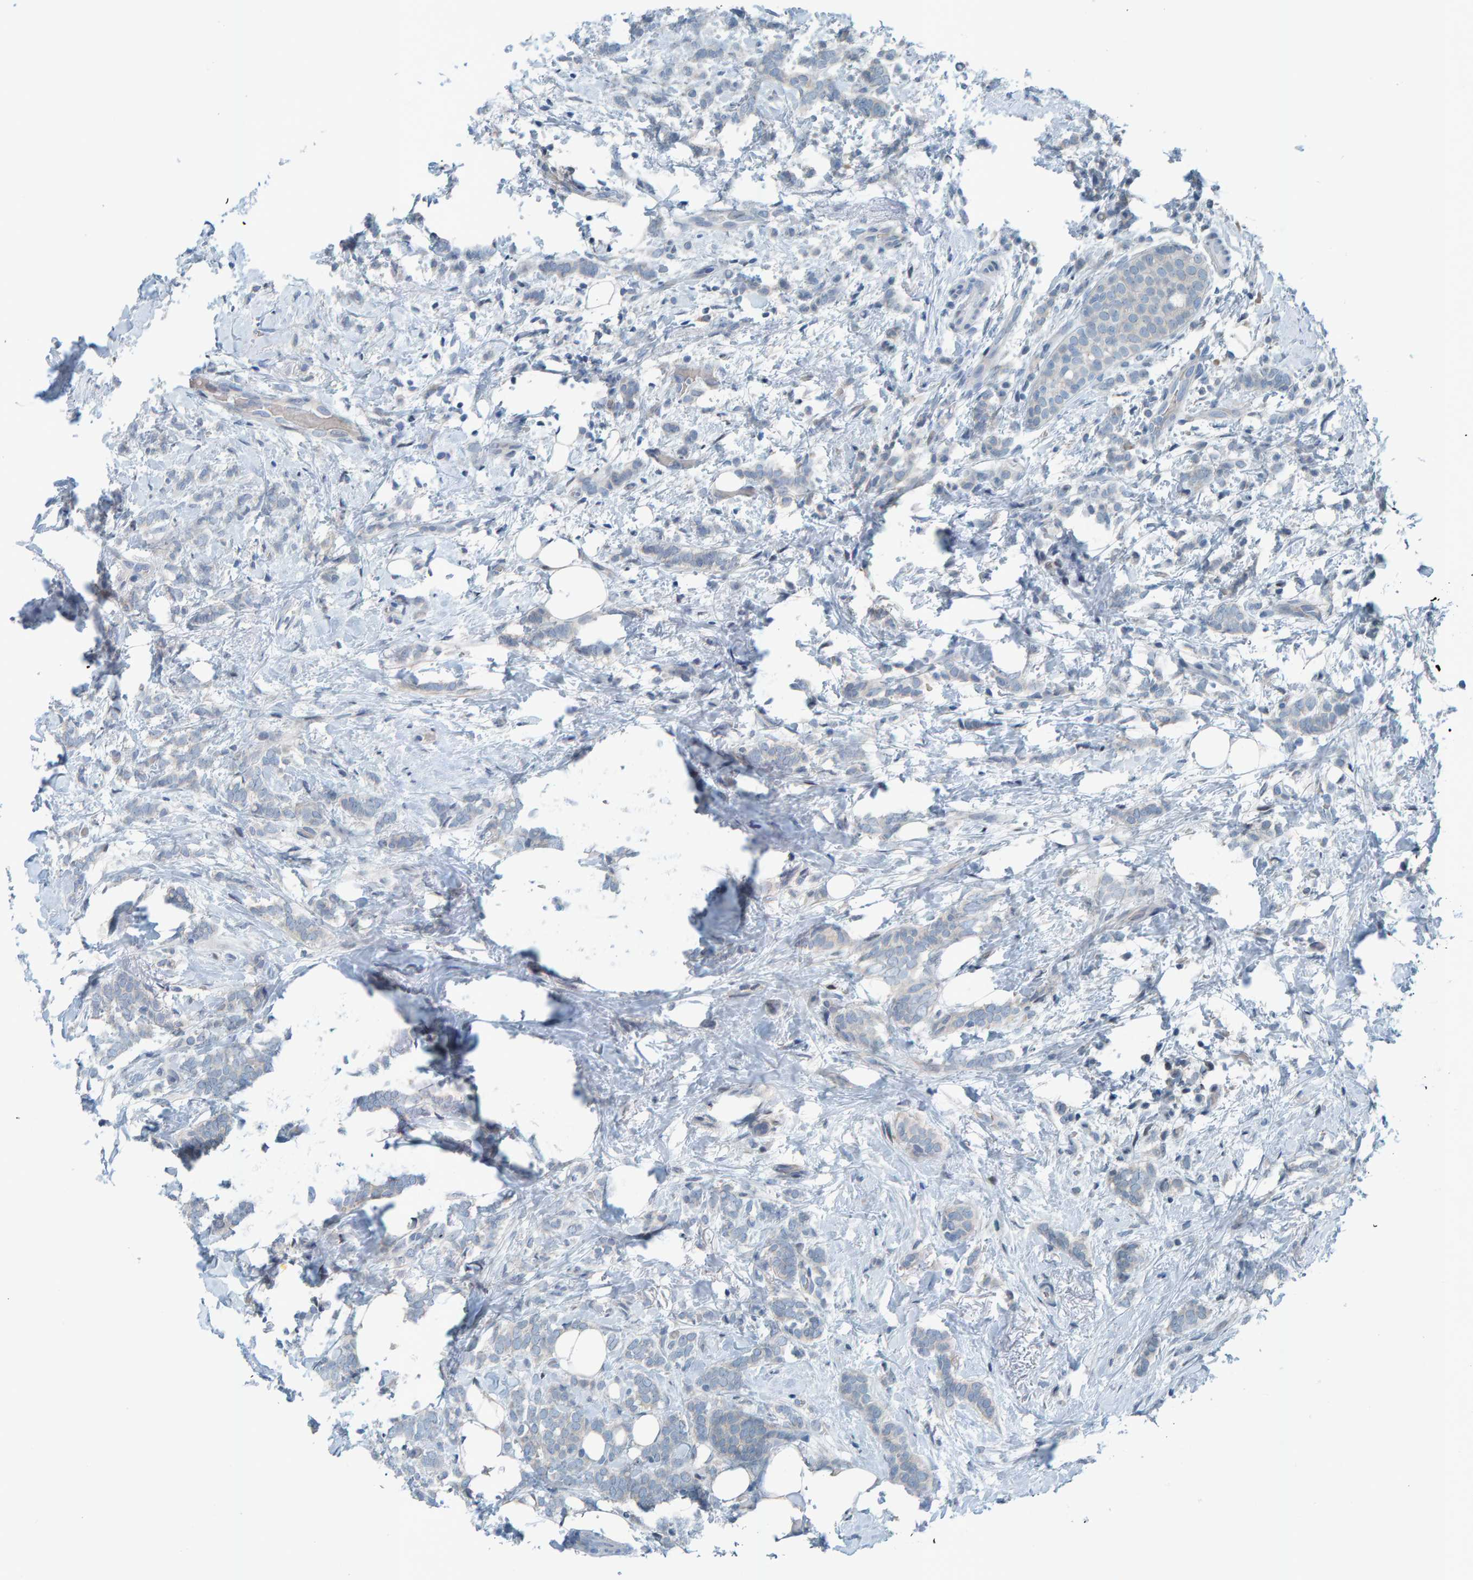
{"staining": {"intensity": "negative", "quantity": "none", "location": "none"}, "tissue": "breast cancer", "cell_type": "Tumor cells", "image_type": "cancer", "snomed": [{"axis": "morphology", "description": "Lobular carcinoma"}, {"axis": "topography", "description": "Breast"}], "caption": "The histopathology image demonstrates no significant expression in tumor cells of breast cancer (lobular carcinoma).", "gene": "CNP", "patient": {"sex": "female", "age": 50}}